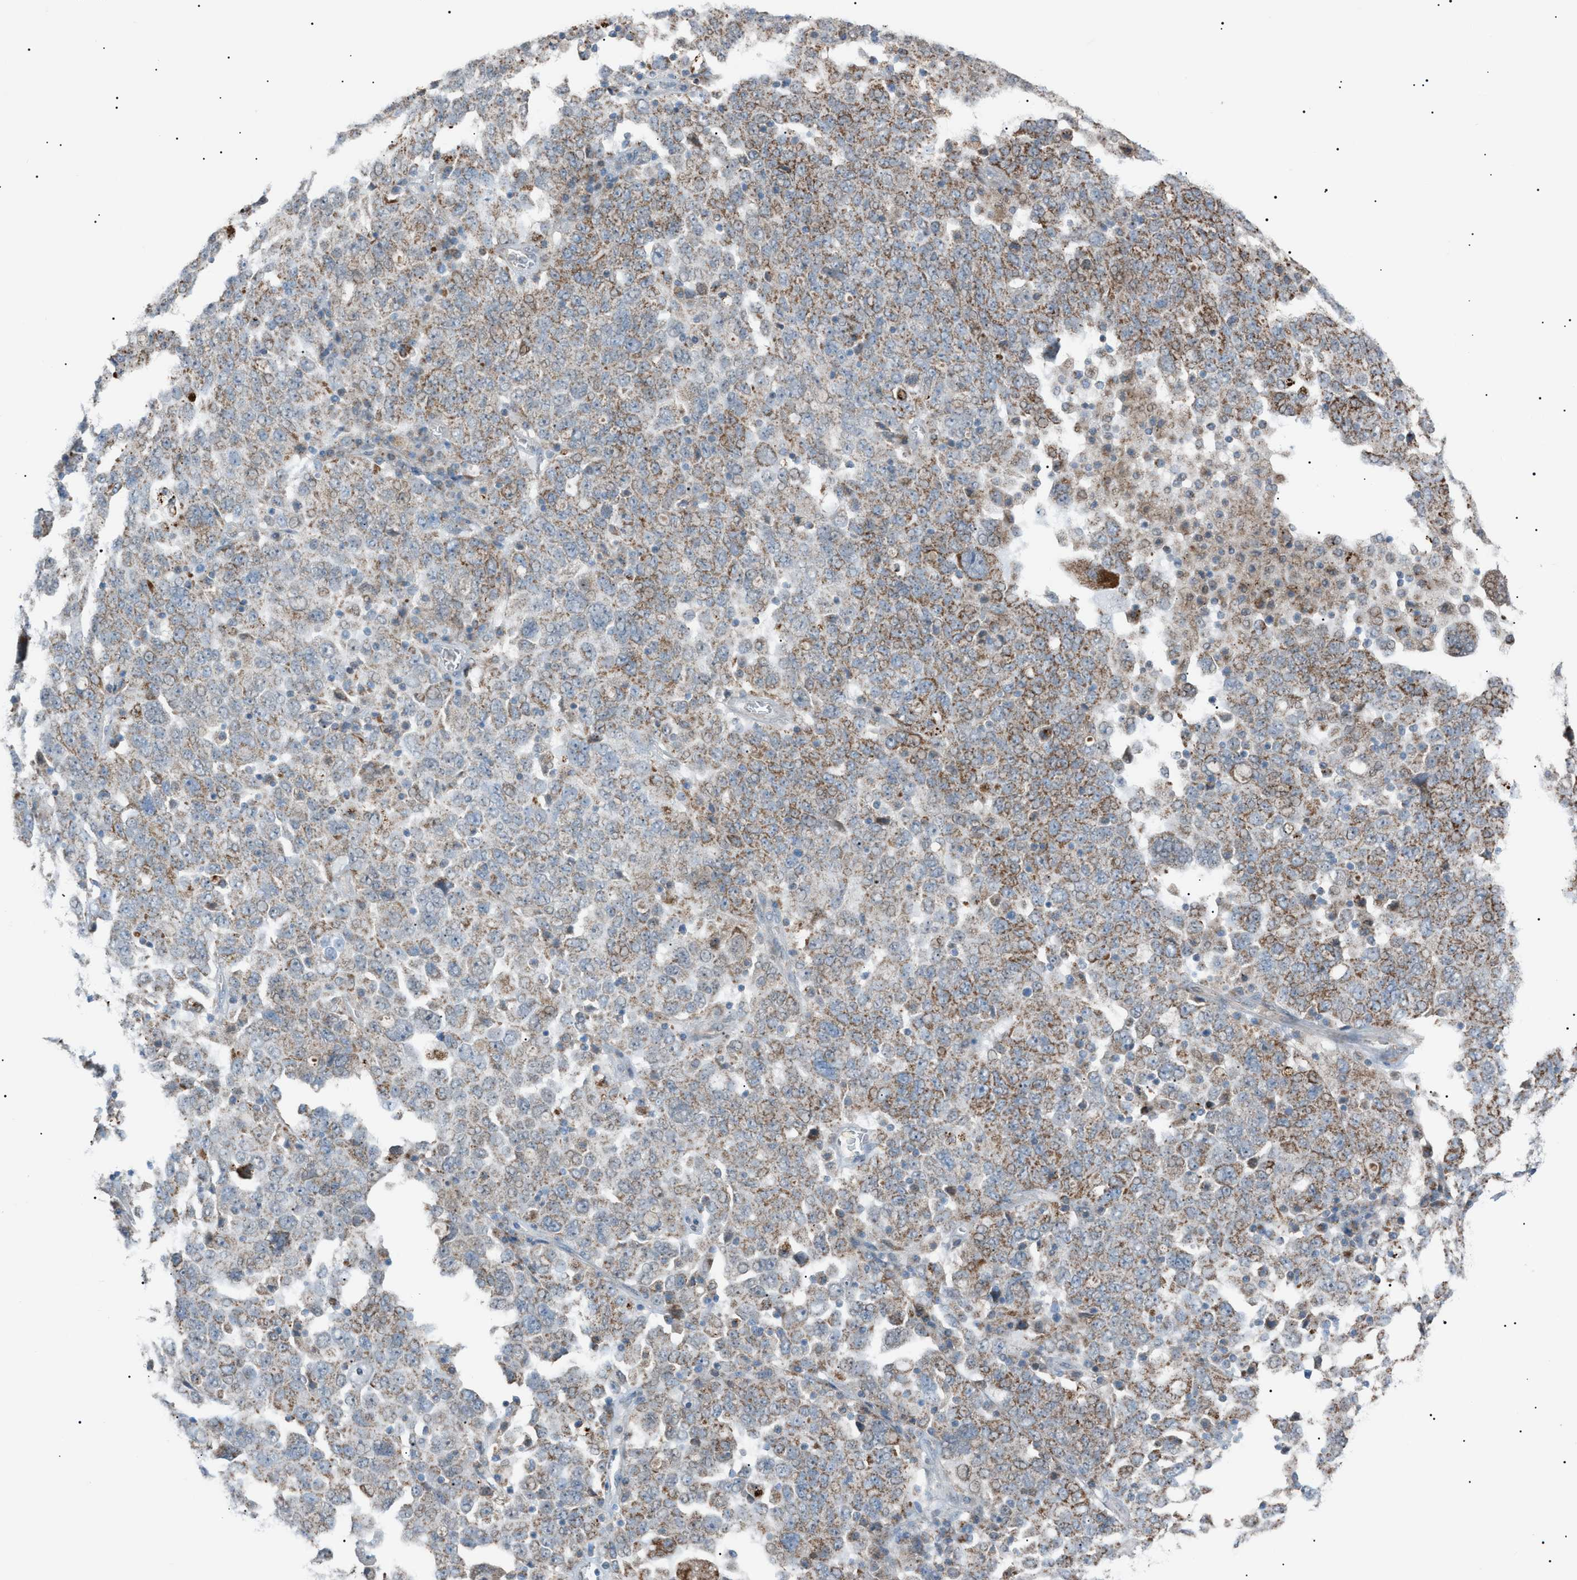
{"staining": {"intensity": "moderate", "quantity": "25%-75%", "location": "cytoplasmic/membranous"}, "tissue": "ovarian cancer", "cell_type": "Tumor cells", "image_type": "cancer", "snomed": [{"axis": "morphology", "description": "Carcinoma, endometroid"}, {"axis": "topography", "description": "Ovary"}], "caption": "Protein expression analysis of human ovarian endometroid carcinoma reveals moderate cytoplasmic/membranous positivity in about 25%-75% of tumor cells. The protein of interest is shown in brown color, while the nuclei are stained blue.", "gene": "ZNF516", "patient": {"sex": "female", "age": 62}}